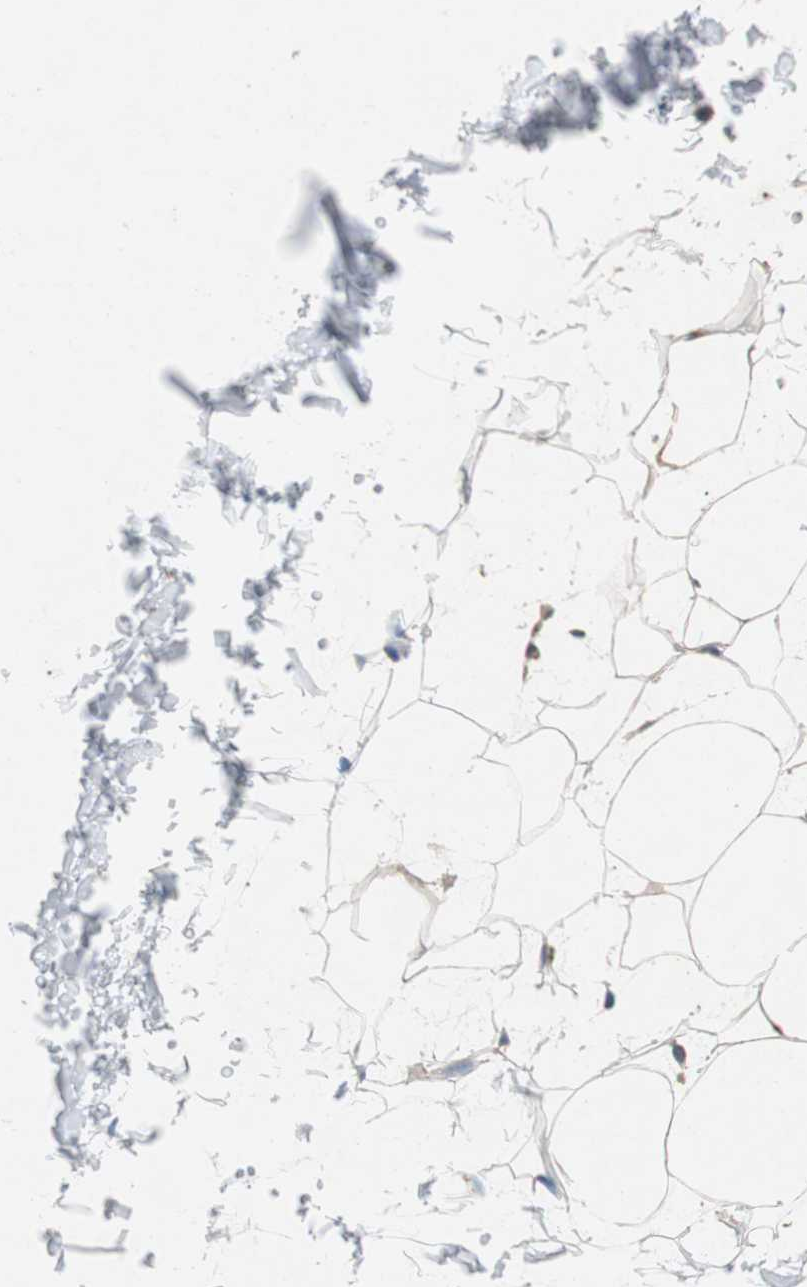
{"staining": {"intensity": "weak", "quantity": ">75%", "location": "cytoplasmic/membranous"}, "tissue": "adipose tissue", "cell_type": "Adipocytes", "image_type": "normal", "snomed": [{"axis": "morphology", "description": "Normal tissue, NOS"}, {"axis": "topography", "description": "Soft tissue"}], "caption": "Protein analysis of unremarkable adipose tissue reveals weak cytoplasmic/membranous positivity in approximately >75% of adipocytes.", "gene": "RPL35", "patient": {"sex": "male", "age": 72}}